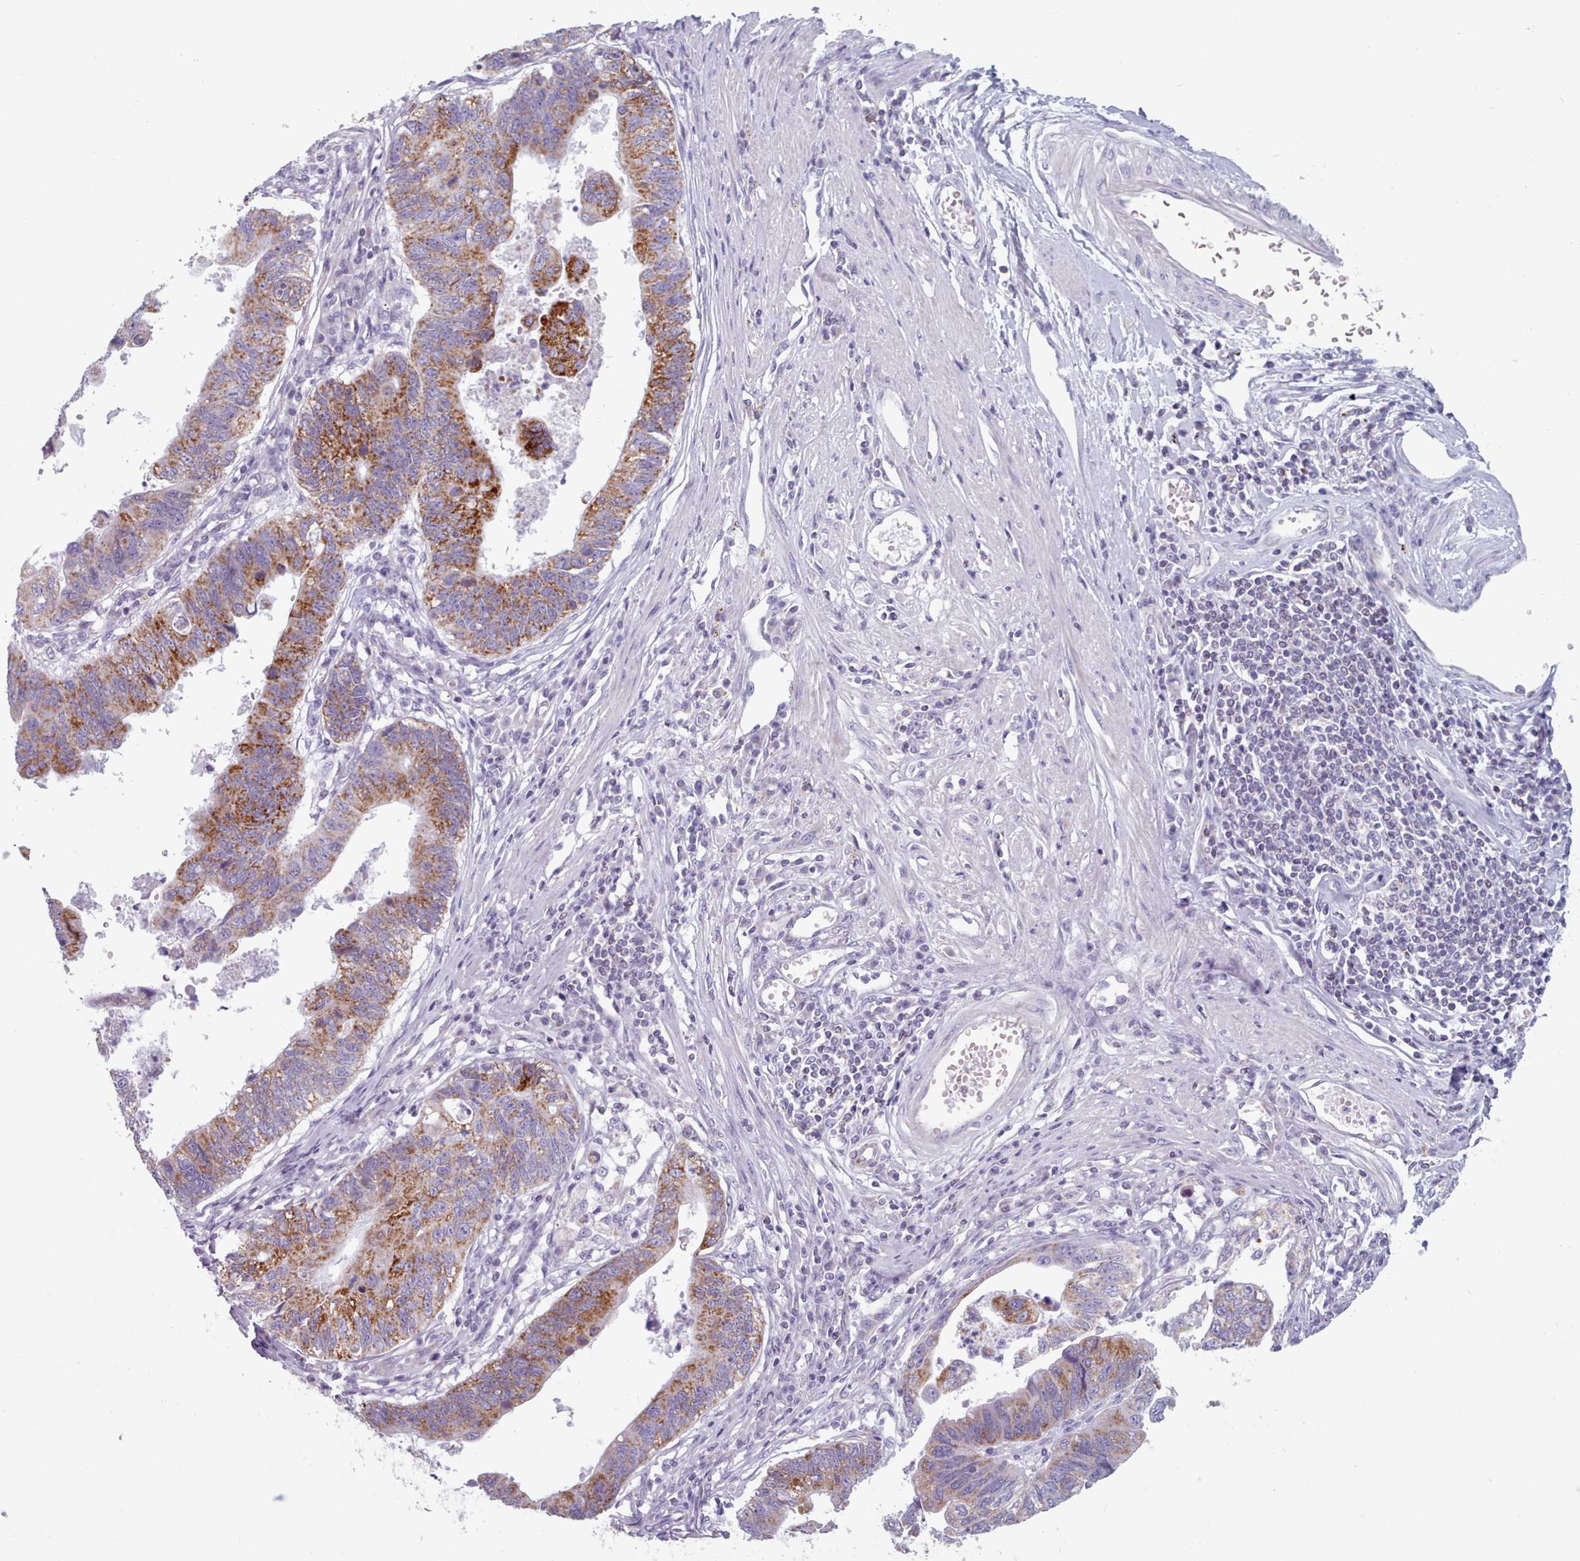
{"staining": {"intensity": "moderate", "quantity": "25%-75%", "location": "cytoplasmic/membranous"}, "tissue": "stomach cancer", "cell_type": "Tumor cells", "image_type": "cancer", "snomed": [{"axis": "morphology", "description": "Adenocarcinoma, NOS"}, {"axis": "topography", "description": "Stomach"}], "caption": "DAB immunohistochemical staining of stomach cancer exhibits moderate cytoplasmic/membranous protein staining in approximately 25%-75% of tumor cells. The protein of interest is stained brown, and the nuclei are stained in blue (DAB IHC with brightfield microscopy, high magnification).", "gene": "FAM170B", "patient": {"sex": "male", "age": 59}}